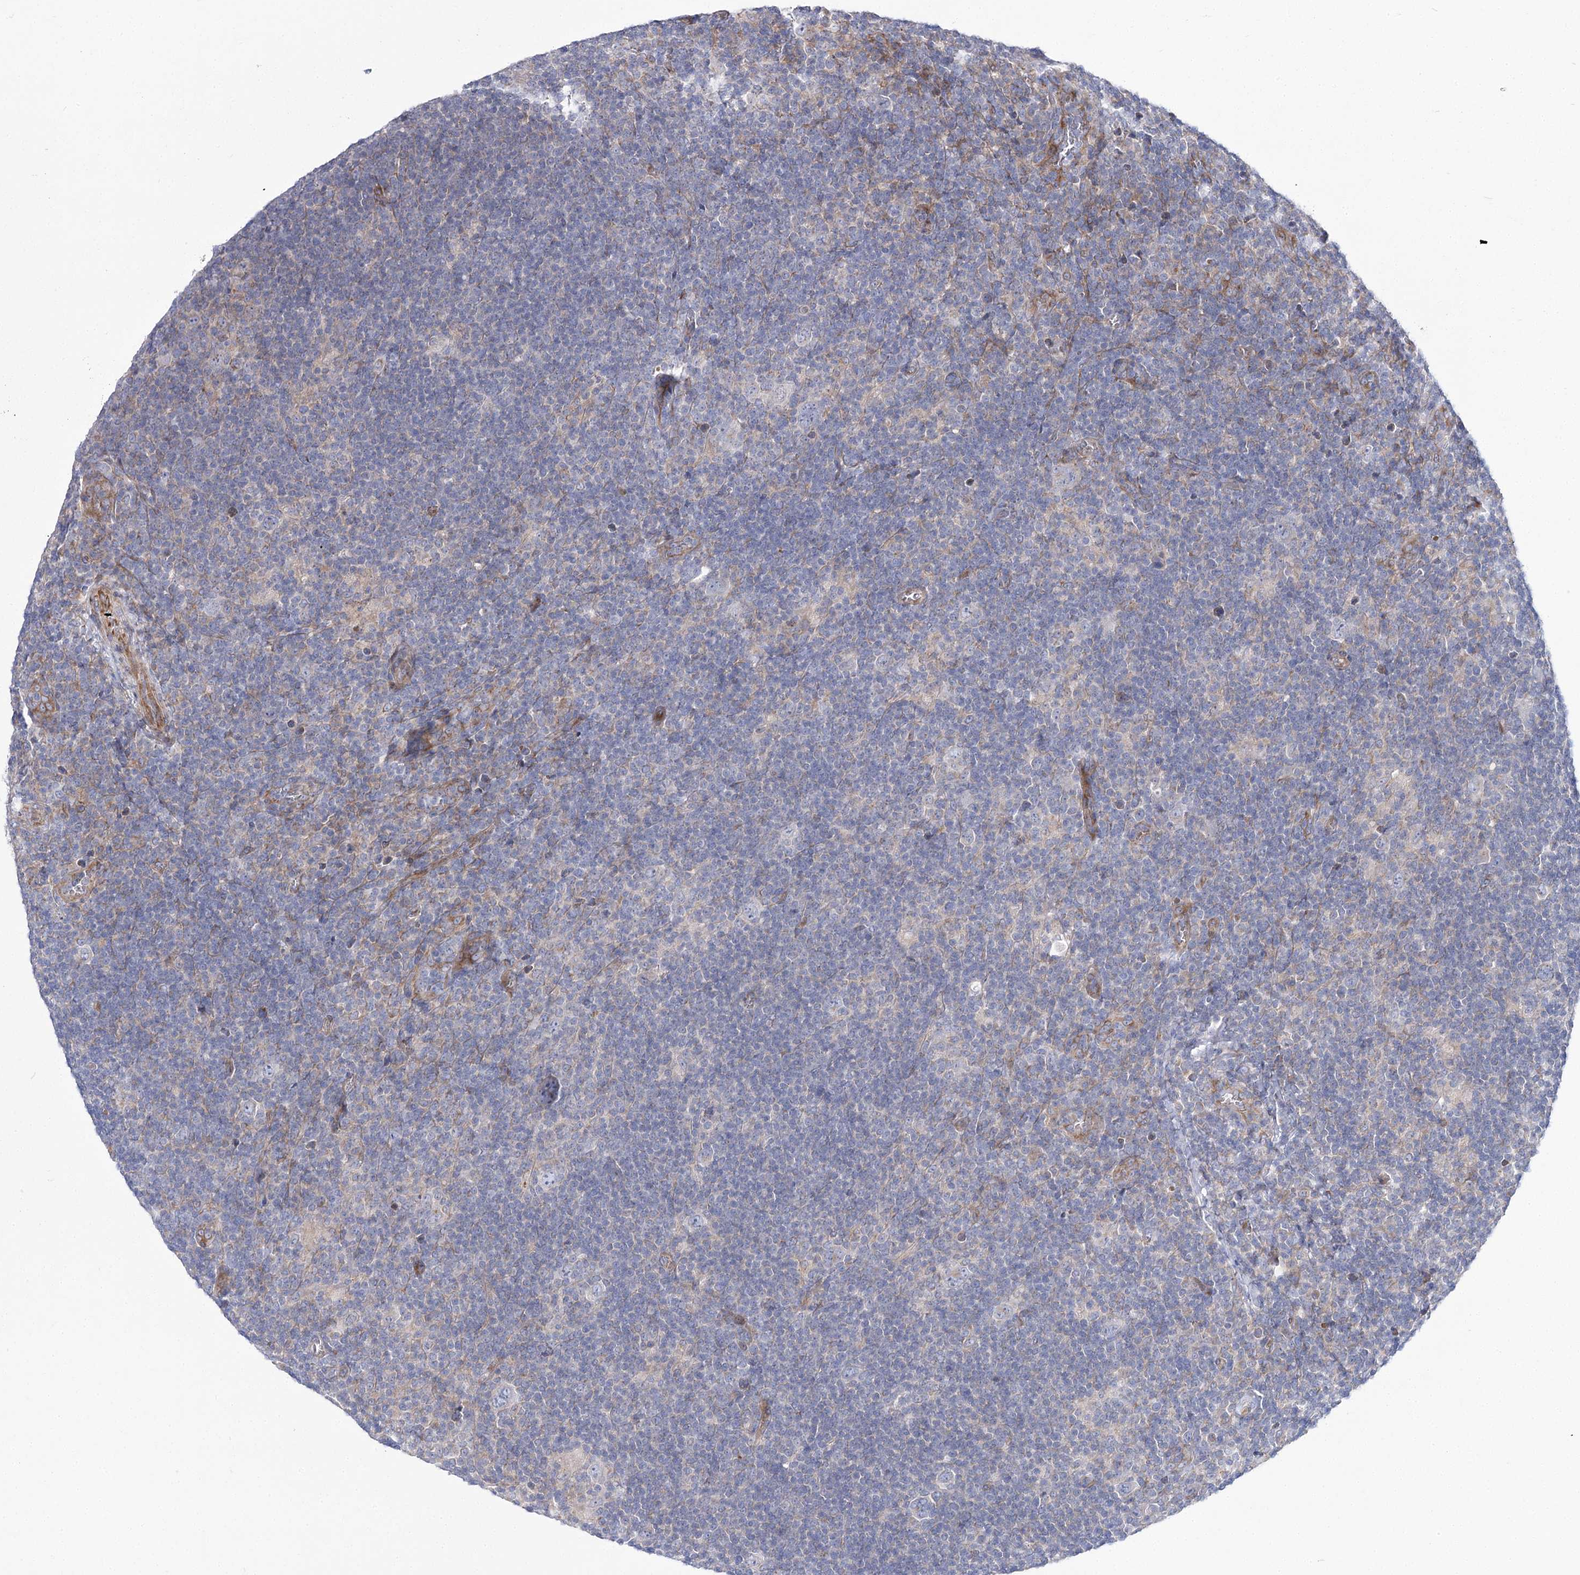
{"staining": {"intensity": "negative", "quantity": "none", "location": "none"}, "tissue": "lymphoma", "cell_type": "Tumor cells", "image_type": "cancer", "snomed": [{"axis": "morphology", "description": "Hodgkin's disease, NOS"}, {"axis": "topography", "description": "Lymph node"}], "caption": "Lymphoma was stained to show a protein in brown. There is no significant staining in tumor cells.", "gene": "ARHGAP32", "patient": {"sex": "female", "age": 57}}